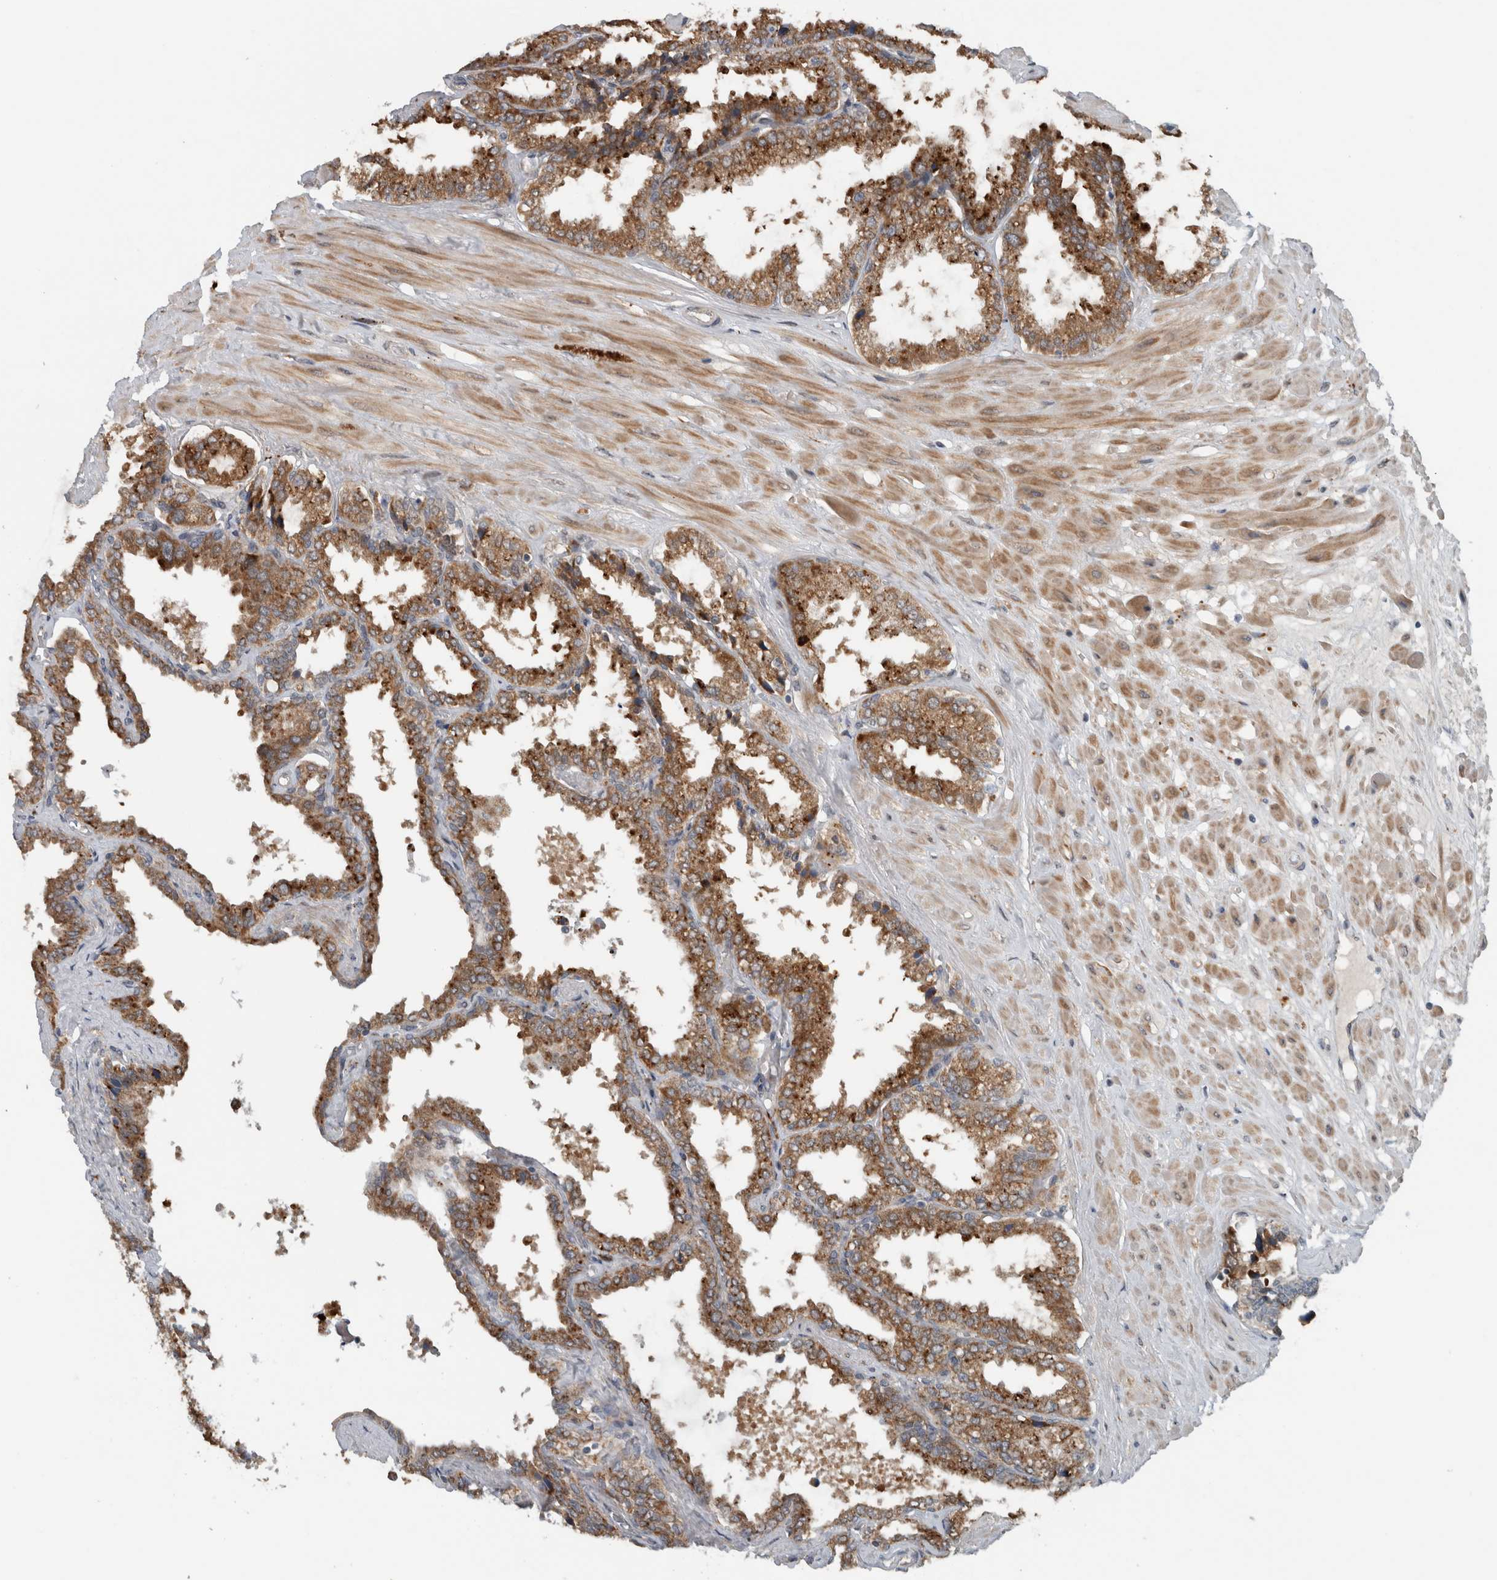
{"staining": {"intensity": "moderate", "quantity": ">75%", "location": "cytoplasmic/membranous"}, "tissue": "seminal vesicle", "cell_type": "Glandular cells", "image_type": "normal", "snomed": [{"axis": "morphology", "description": "Normal tissue, NOS"}, {"axis": "topography", "description": "Seminal veicle"}], "caption": "Seminal vesicle stained for a protein (brown) displays moderate cytoplasmic/membranous positive staining in about >75% of glandular cells.", "gene": "GBA2", "patient": {"sex": "male", "age": 46}}